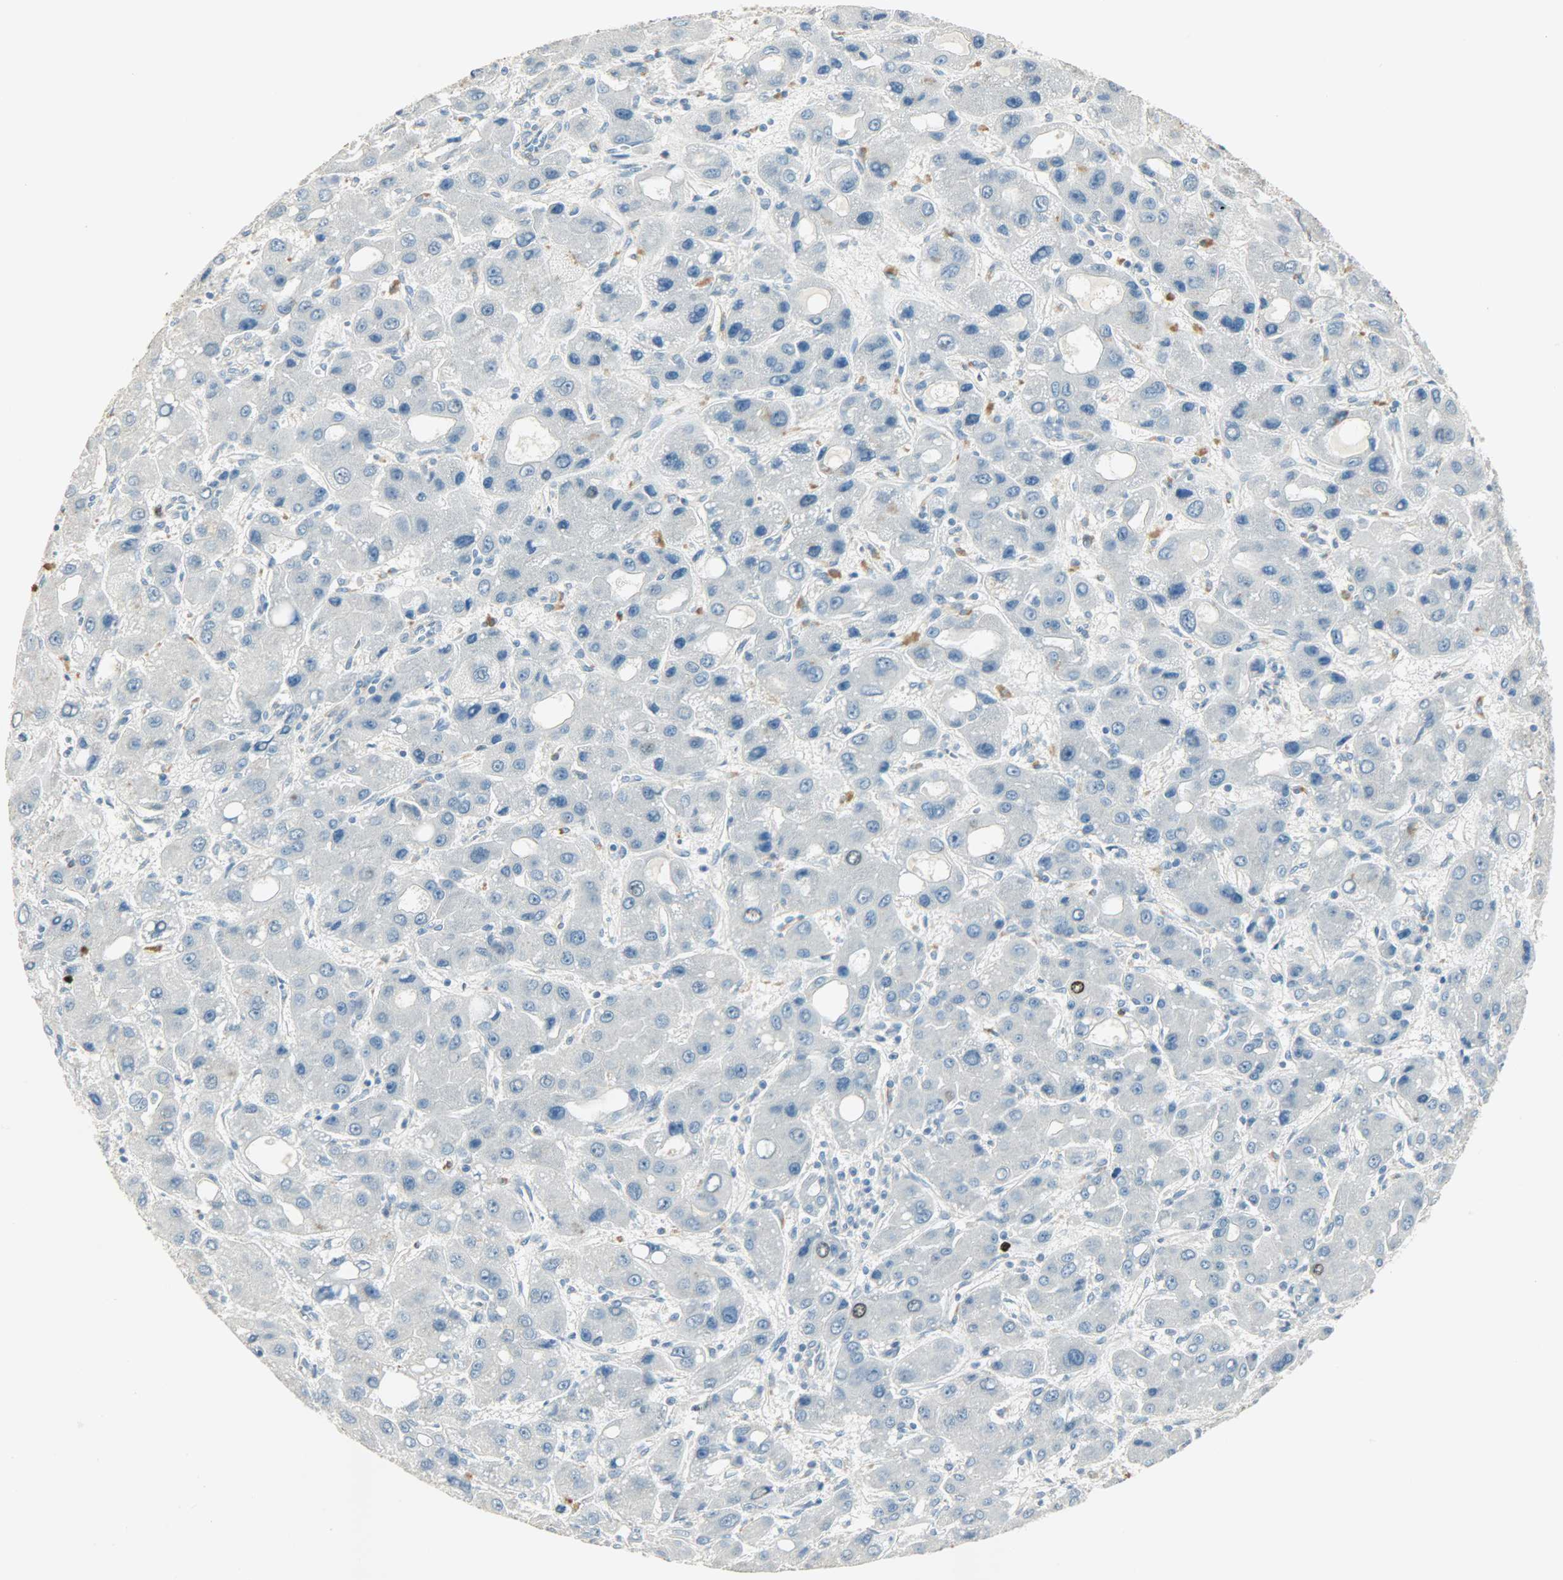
{"staining": {"intensity": "strong", "quantity": "<25%", "location": "nuclear"}, "tissue": "liver cancer", "cell_type": "Tumor cells", "image_type": "cancer", "snomed": [{"axis": "morphology", "description": "Carcinoma, Hepatocellular, NOS"}, {"axis": "topography", "description": "Liver"}], "caption": "A histopathology image of liver hepatocellular carcinoma stained for a protein exhibits strong nuclear brown staining in tumor cells.", "gene": "TPX2", "patient": {"sex": "male", "age": 55}}